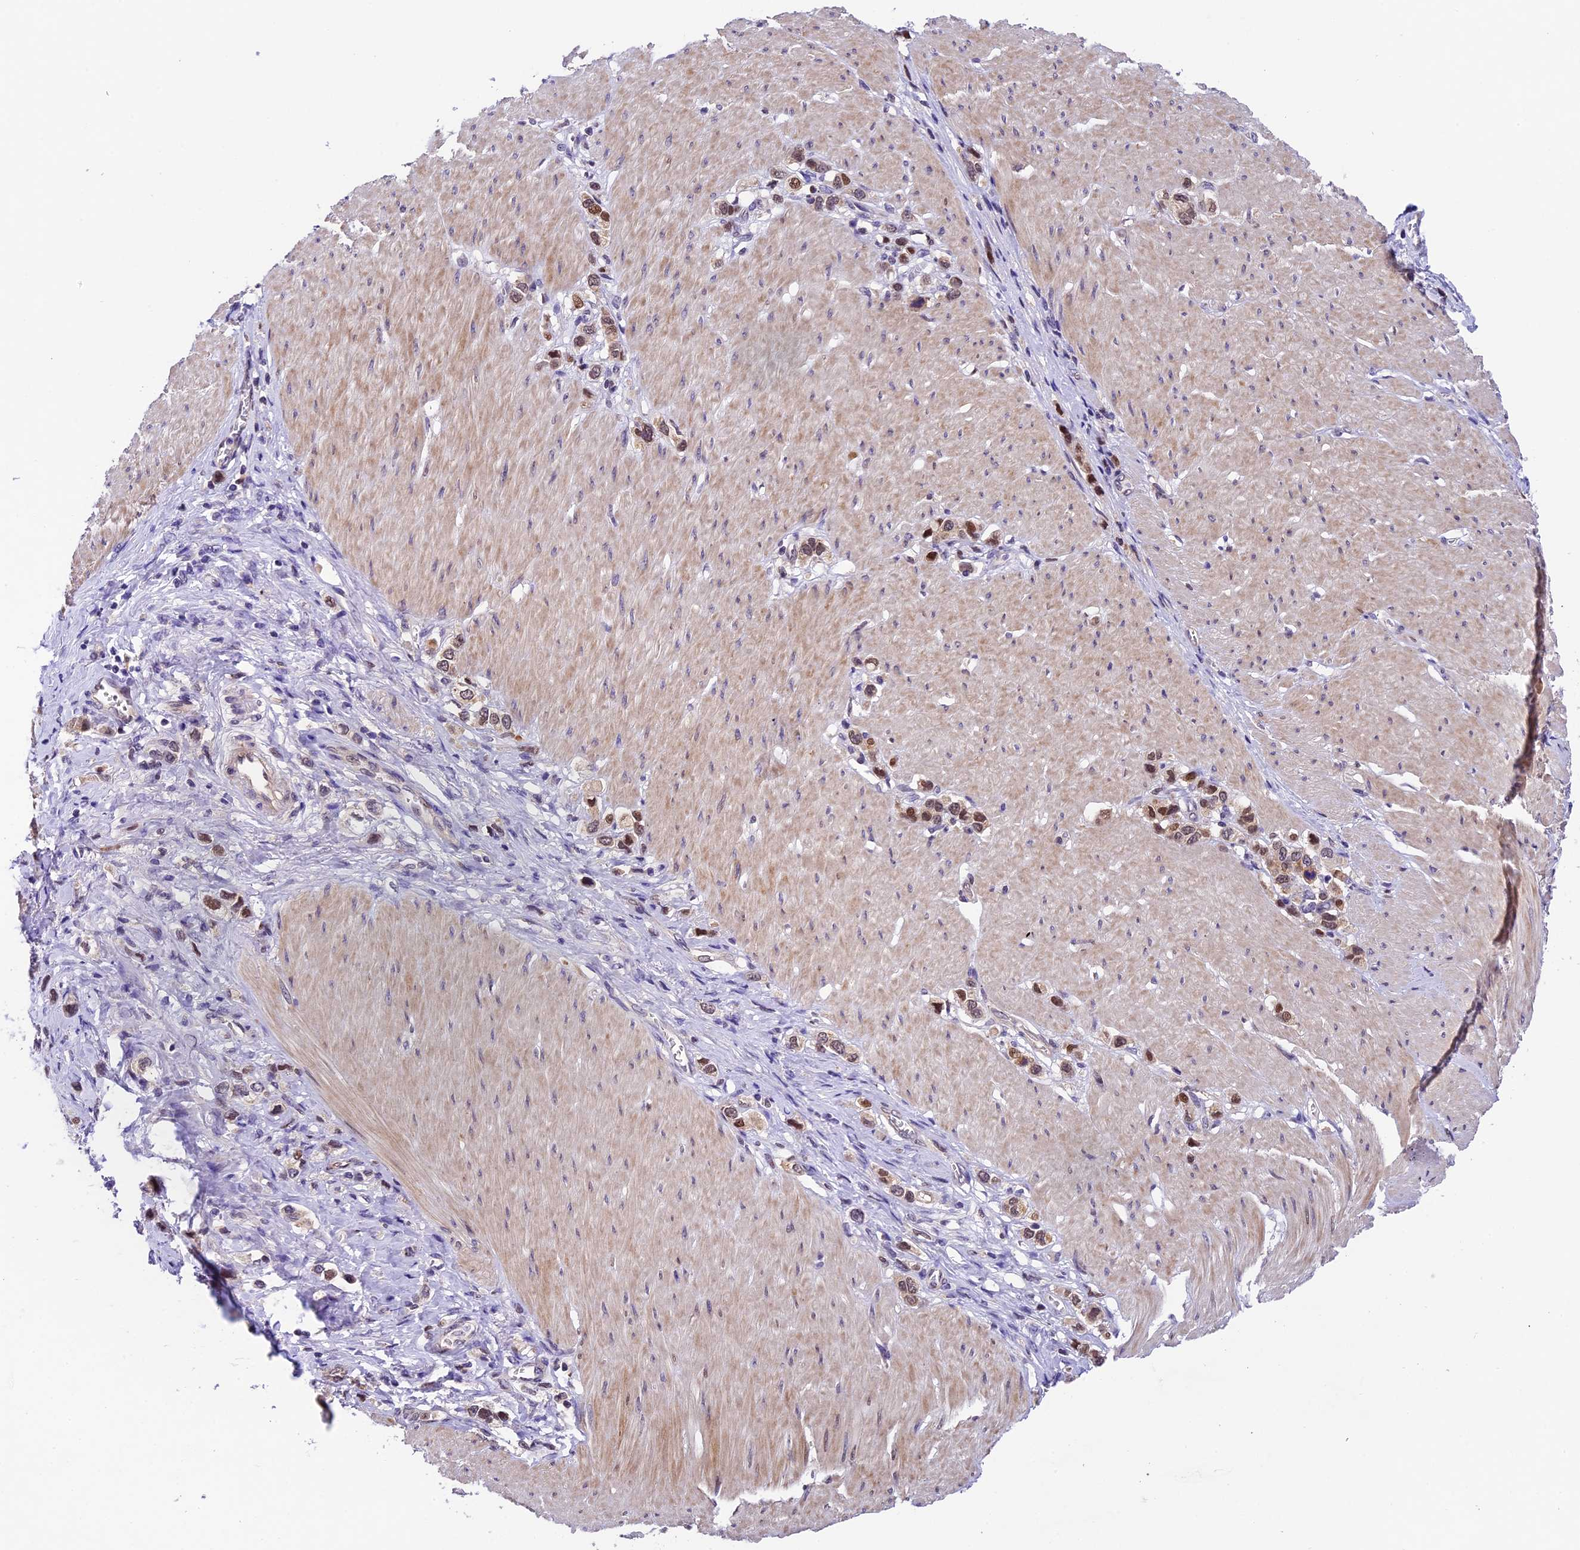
{"staining": {"intensity": "moderate", "quantity": ">75%", "location": "nuclear"}, "tissue": "stomach cancer", "cell_type": "Tumor cells", "image_type": "cancer", "snomed": [{"axis": "morphology", "description": "Normal tissue, NOS"}, {"axis": "morphology", "description": "Adenocarcinoma, NOS"}, {"axis": "topography", "description": "Stomach, upper"}, {"axis": "topography", "description": "Stomach"}], "caption": "High-magnification brightfield microscopy of stomach cancer stained with DAB (brown) and counterstained with hematoxylin (blue). tumor cells exhibit moderate nuclear positivity is appreciated in about>75% of cells.", "gene": "CCSER1", "patient": {"sex": "female", "age": 65}}